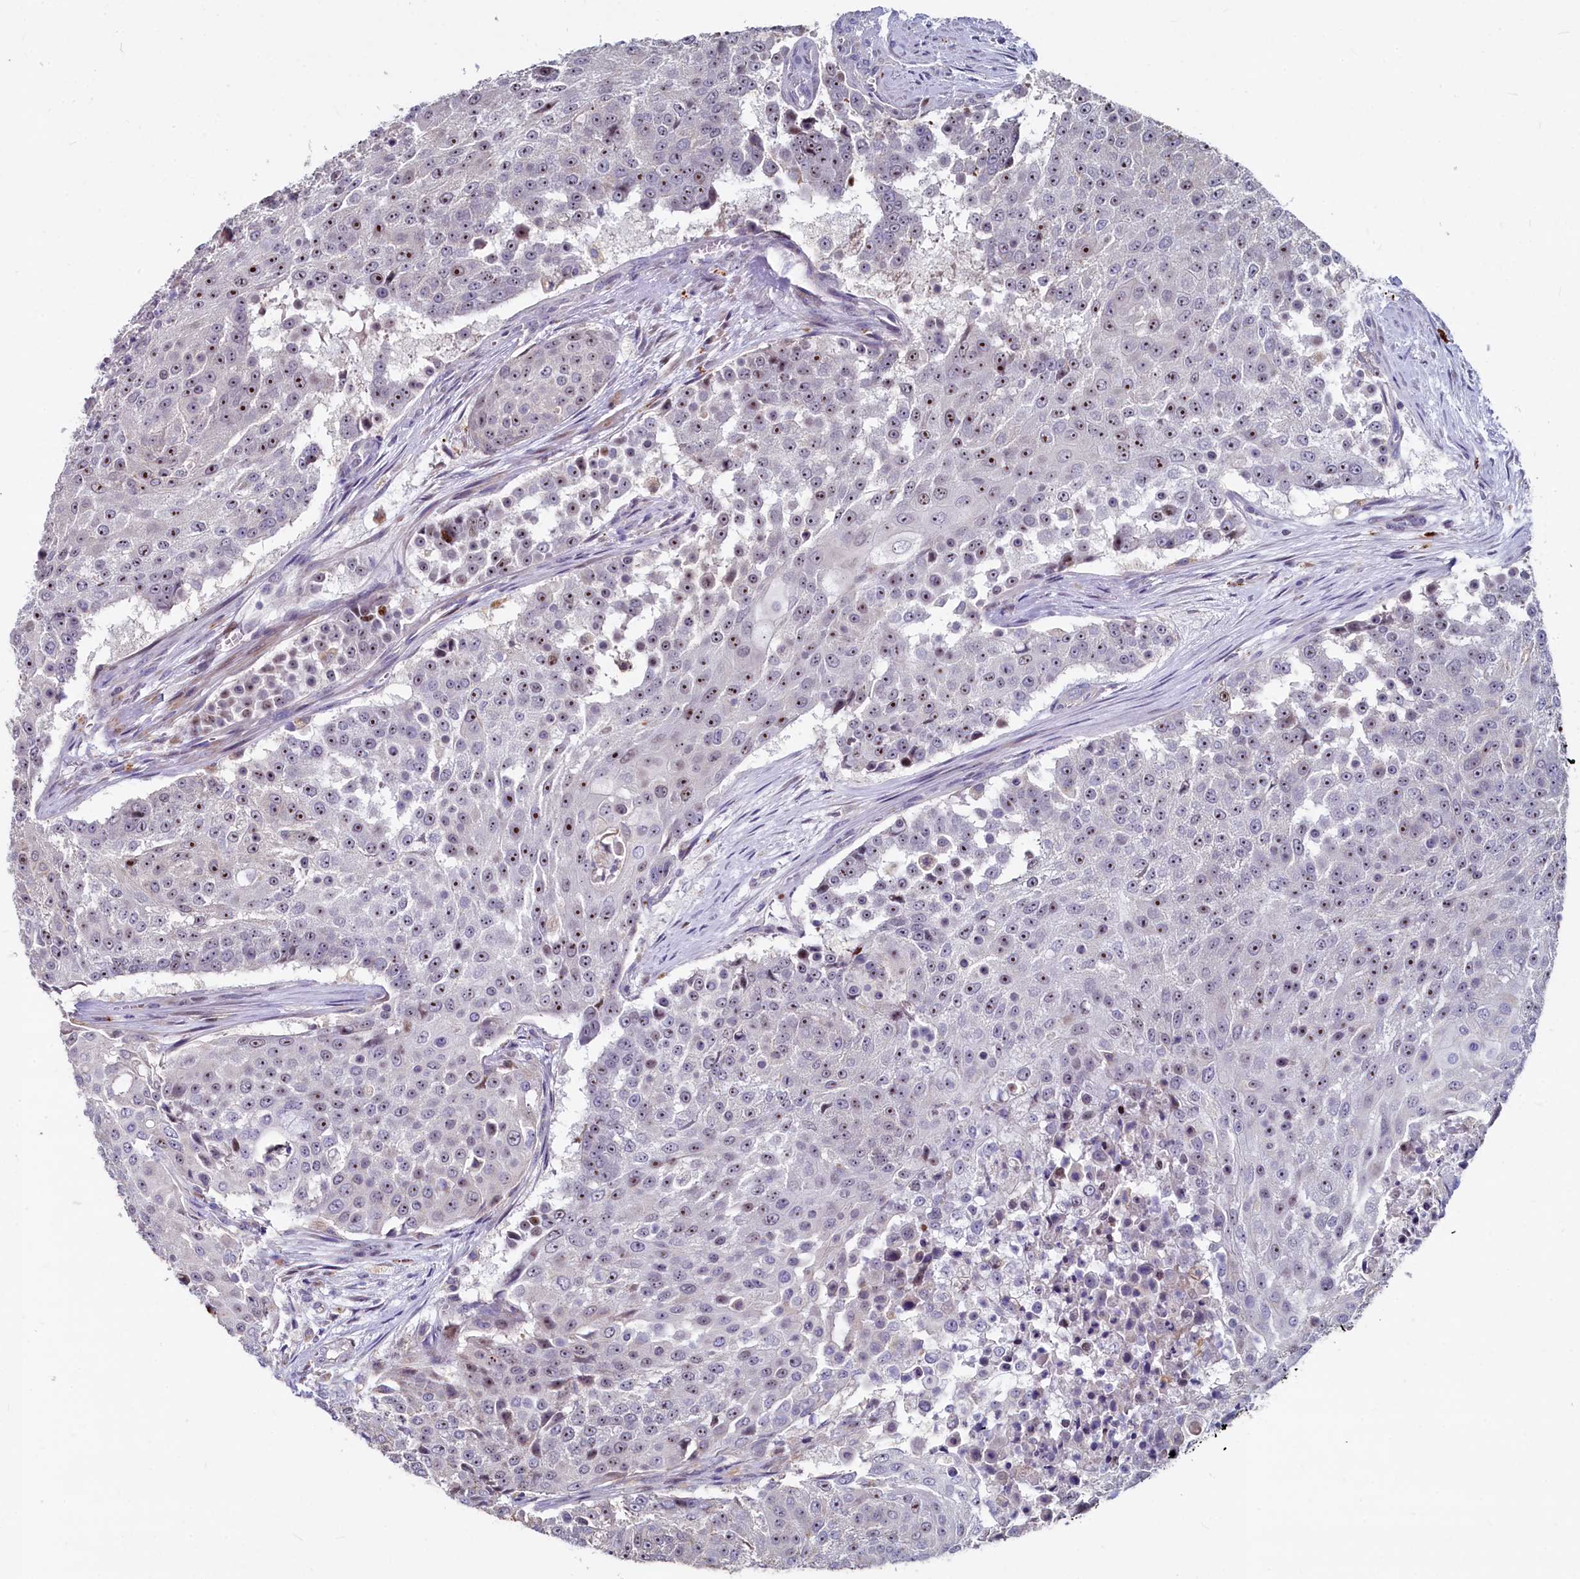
{"staining": {"intensity": "moderate", "quantity": "25%-75%", "location": "nuclear"}, "tissue": "urothelial cancer", "cell_type": "Tumor cells", "image_type": "cancer", "snomed": [{"axis": "morphology", "description": "Urothelial carcinoma, High grade"}, {"axis": "topography", "description": "Urinary bladder"}], "caption": "An immunohistochemistry (IHC) photomicrograph of neoplastic tissue is shown. Protein staining in brown labels moderate nuclear positivity in urothelial cancer within tumor cells. The staining was performed using DAB (3,3'-diaminobenzidine) to visualize the protein expression in brown, while the nuclei were stained in blue with hematoxylin (Magnification: 20x).", "gene": "ASXL3", "patient": {"sex": "female", "age": 63}}